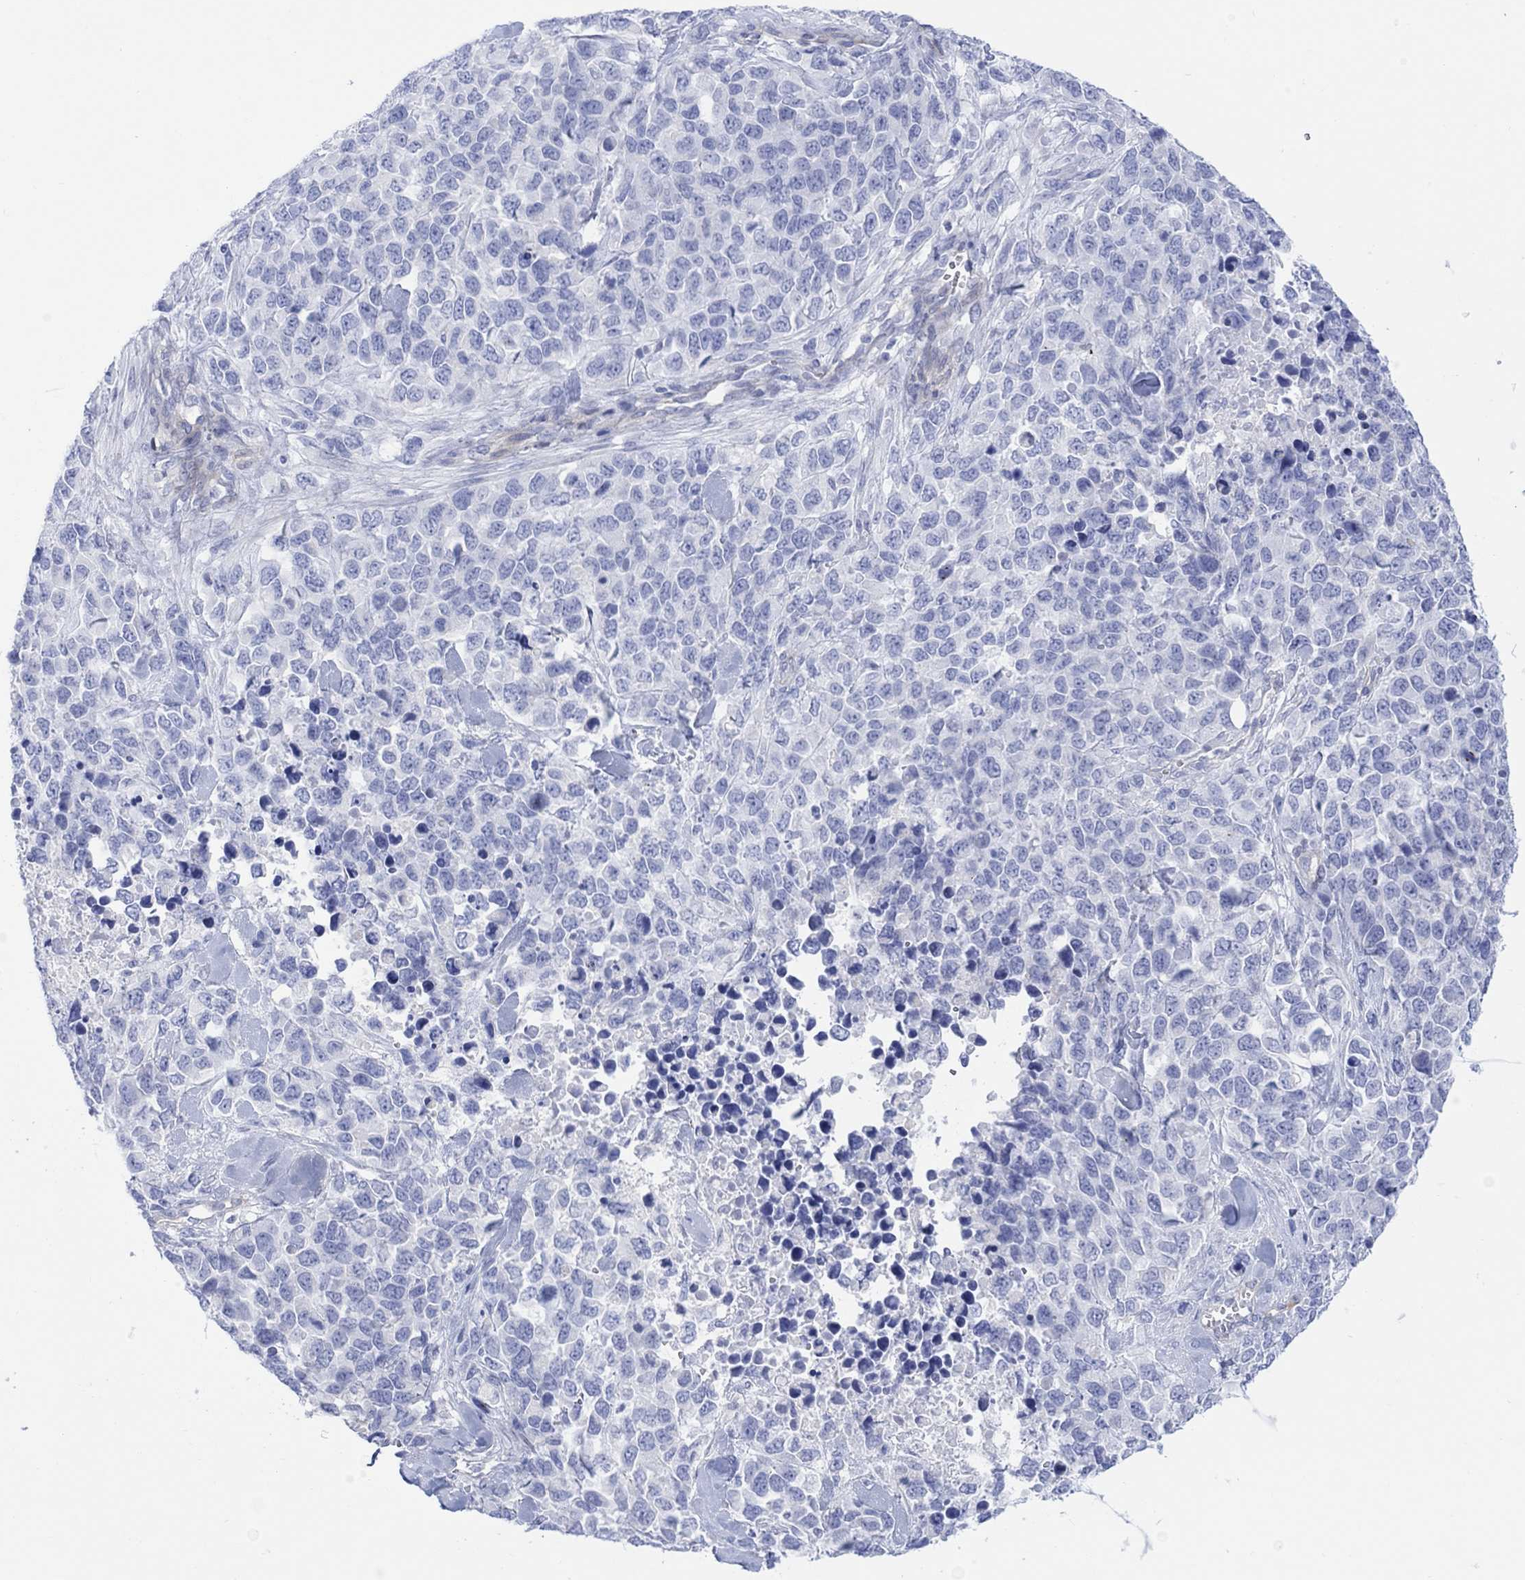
{"staining": {"intensity": "negative", "quantity": "none", "location": "none"}, "tissue": "melanoma", "cell_type": "Tumor cells", "image_type": "cancer", "snomed": [{"axis": "morphology", "description": "Malignant melanoma, Metastatic site"}, {"axis": "topography", "description": "Skin"}], "caption": "IHC of human melanoma shows no positivity in tumor cells. The staining is performed using DAB brown chromogen with nuclei counter-stained in using hematoxylin.", "gene": "TLDC2", "patient": {"sex": "male", "age": 84}}